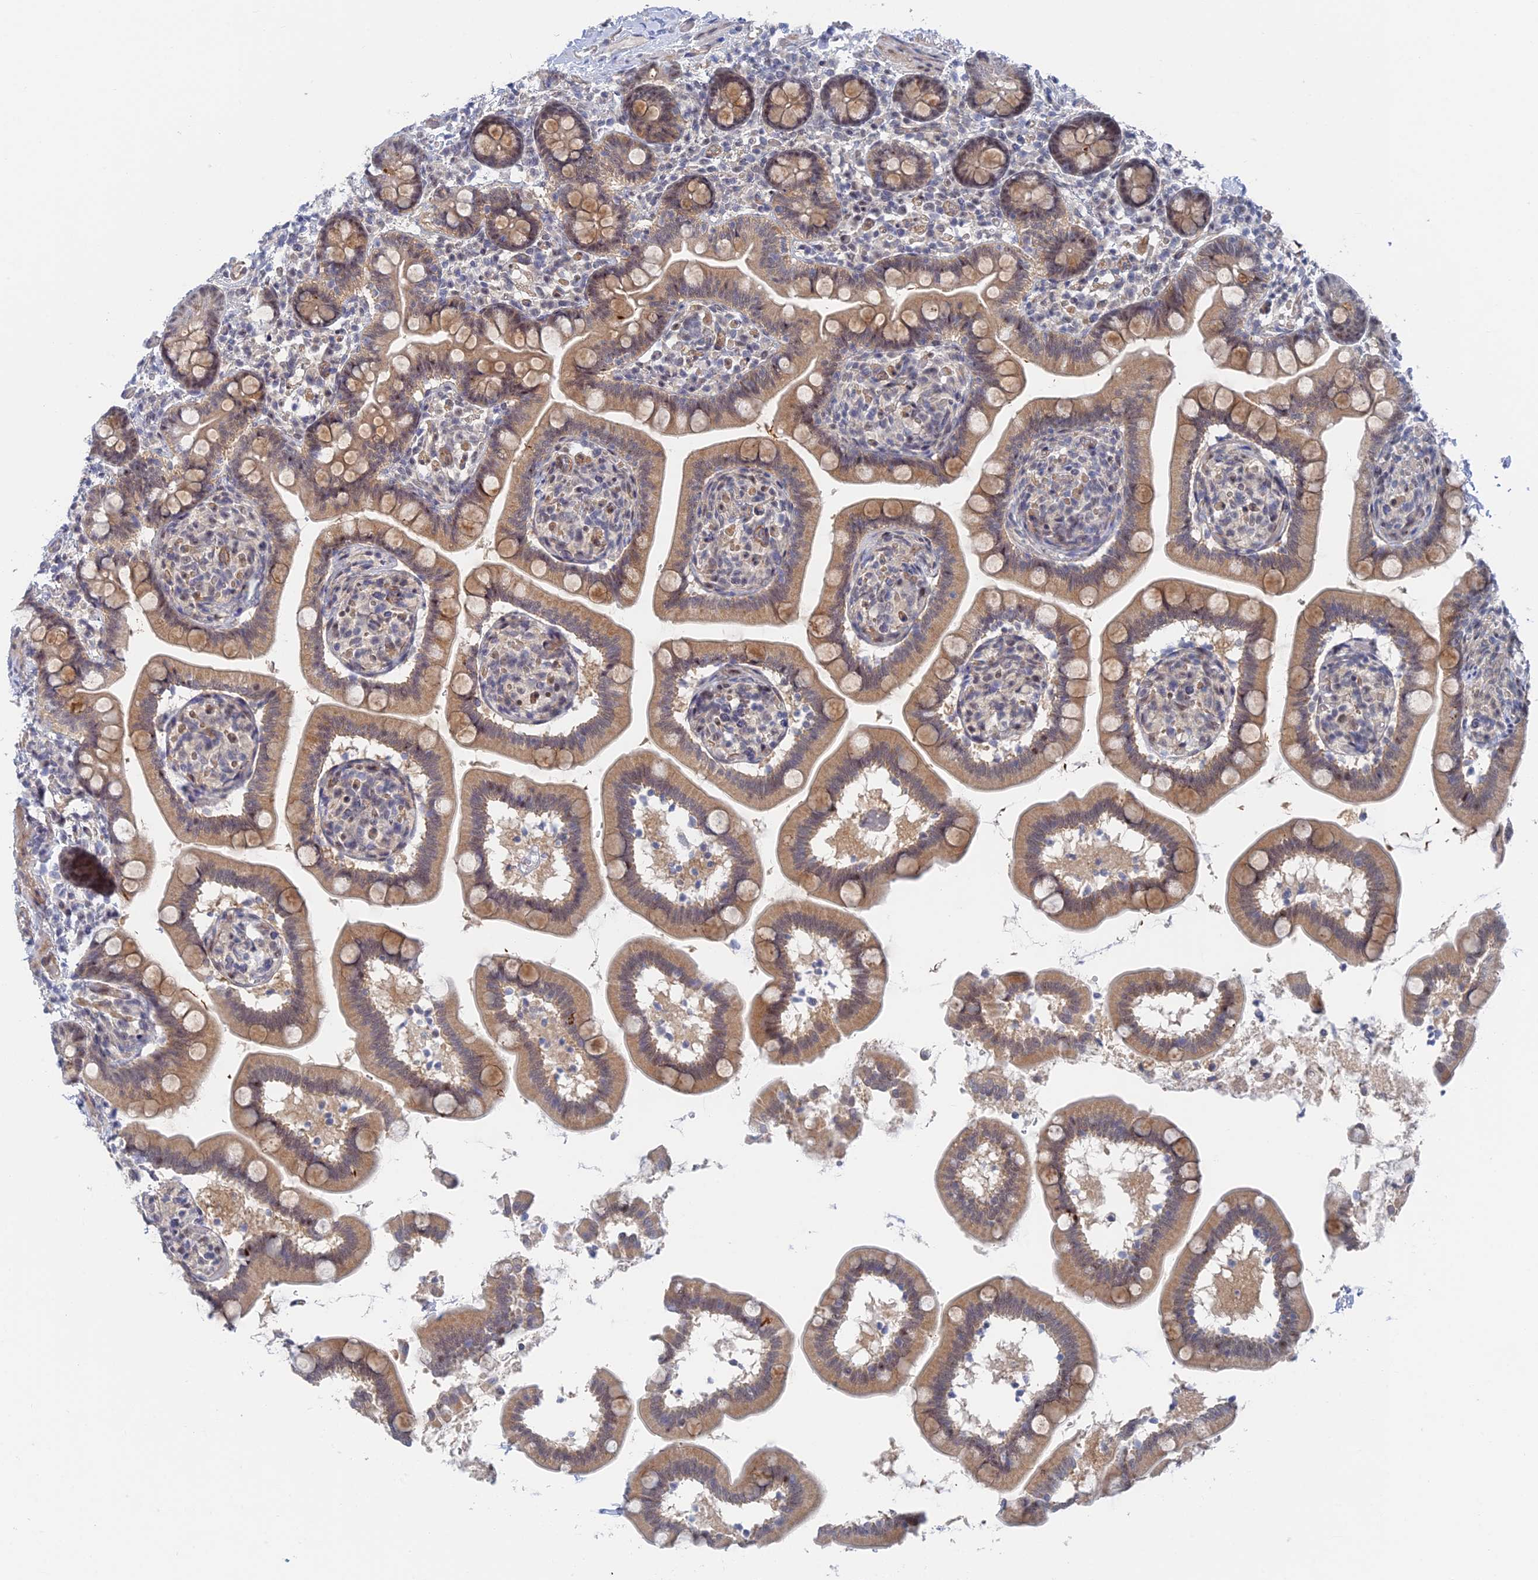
{"staining": {"intensity": "moderate", "quantity": ">75%", "location": "cytoplasmic/membranous,nuclear"}, "tissue": "small intestine", "cell_type": "Glandular cells", "image_type": "normal", "snomed": [{"axis": "morphology", "description": "Normal tissue, NOS"}, {"axis": "topography", "description": "Small intestine"}], "caption": "This is an image of immunohistochemistry (IHC) staining of benign small intestine, which shows moderate positivity in the cytoplasmic/membranous,nuclear of glandular cells.", "gene": "CFAP92", "patient": {"sex": "female", "age": 64}}